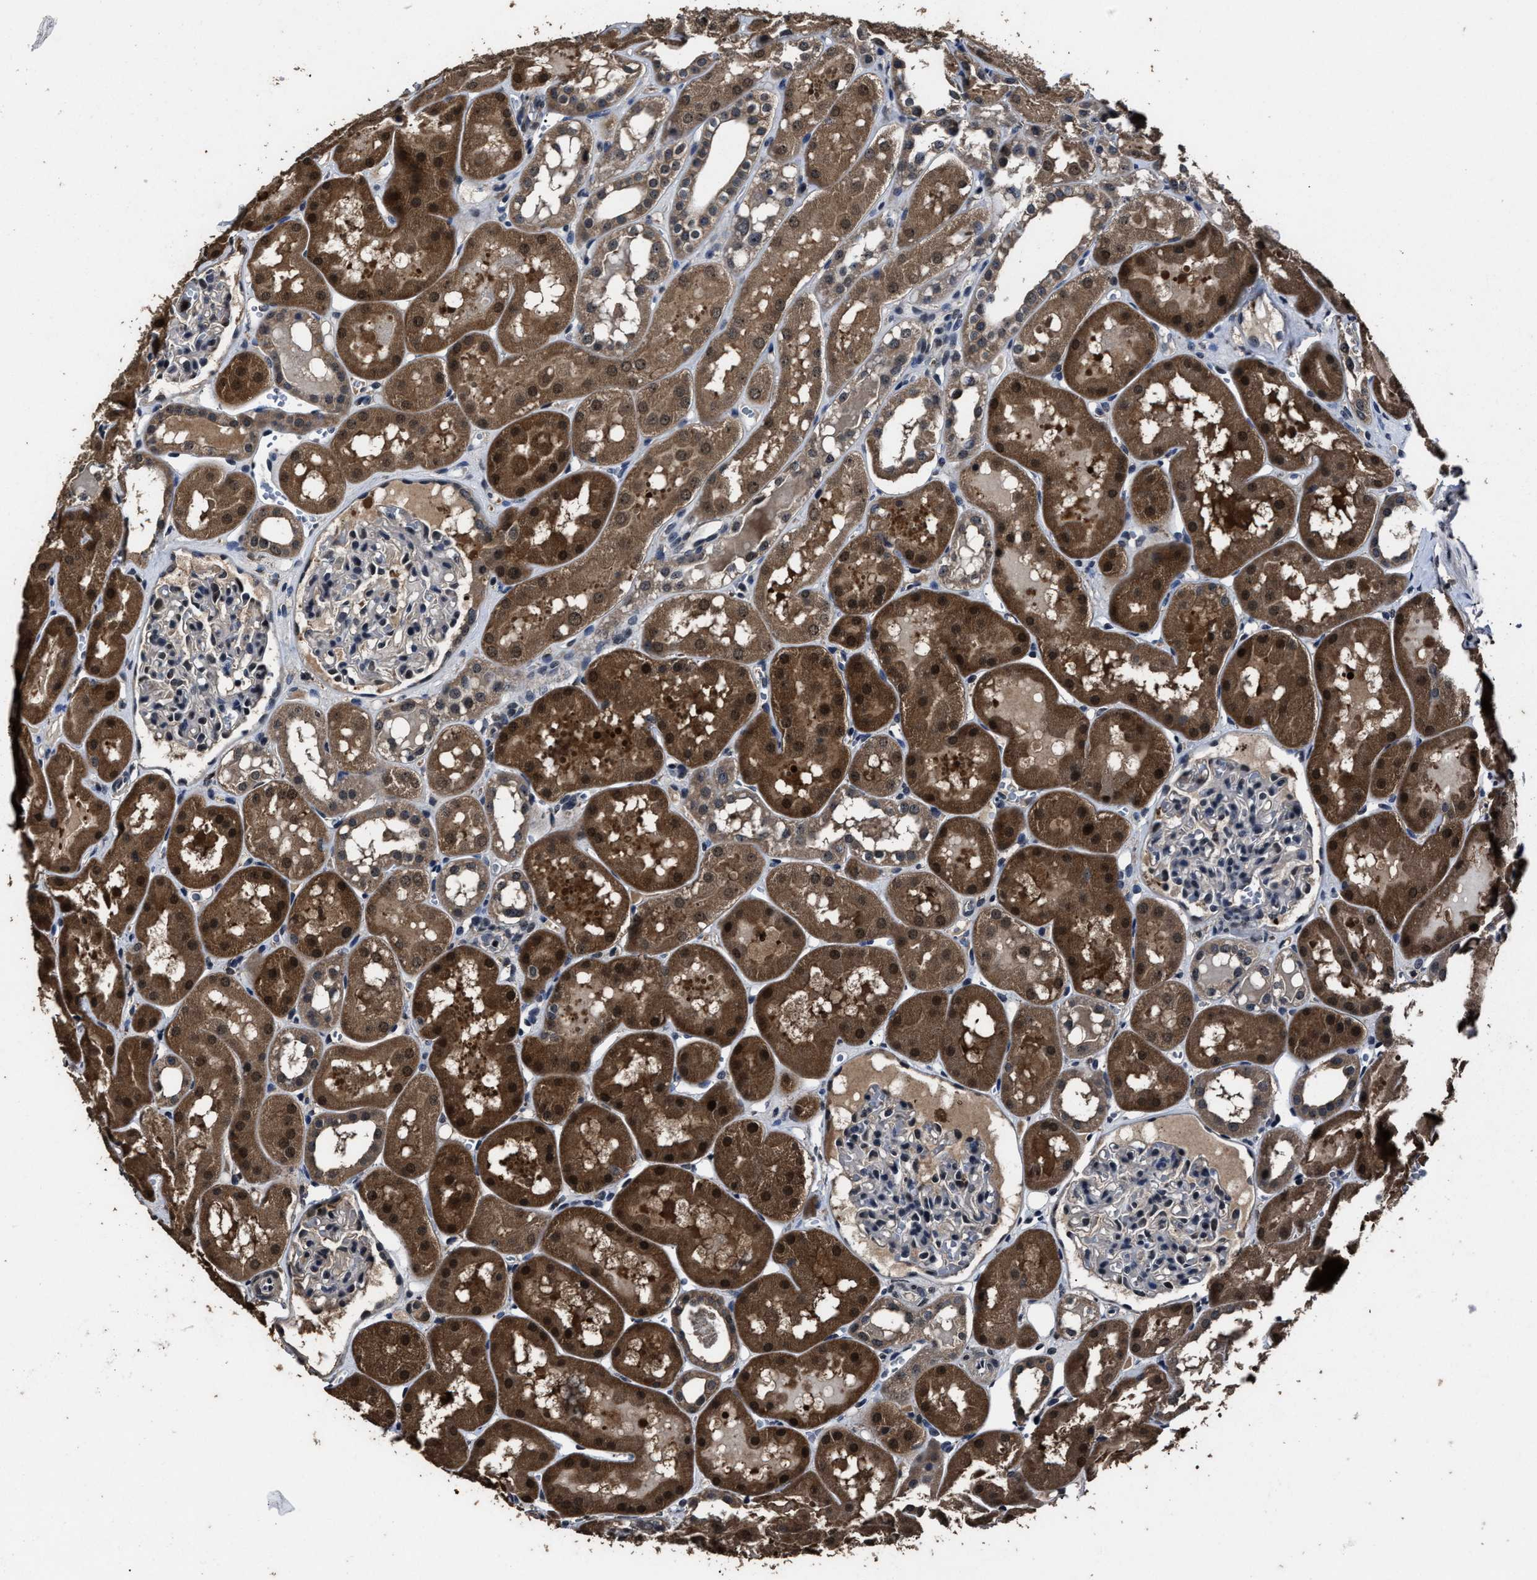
{"staining": {"intensity": "weak", "quantity": "<25%", "location": "nuclear"}, "tissue": "kidney", "cell_type": "Cells in glomeruli", "image_type": "normal", "snomed": [{"axis": "morphology", "description": "Normal tissue, NOS"}, {"axis": "topography", "description": "Kidney"}, {"axis": "topography", "description": "Urinary bladder"}], "caption": "Cells in glomeruli show no significant protein expression in benign kidney.", "gene": "RSBN1L", "patient": {"sex": "male", "age": 16}}